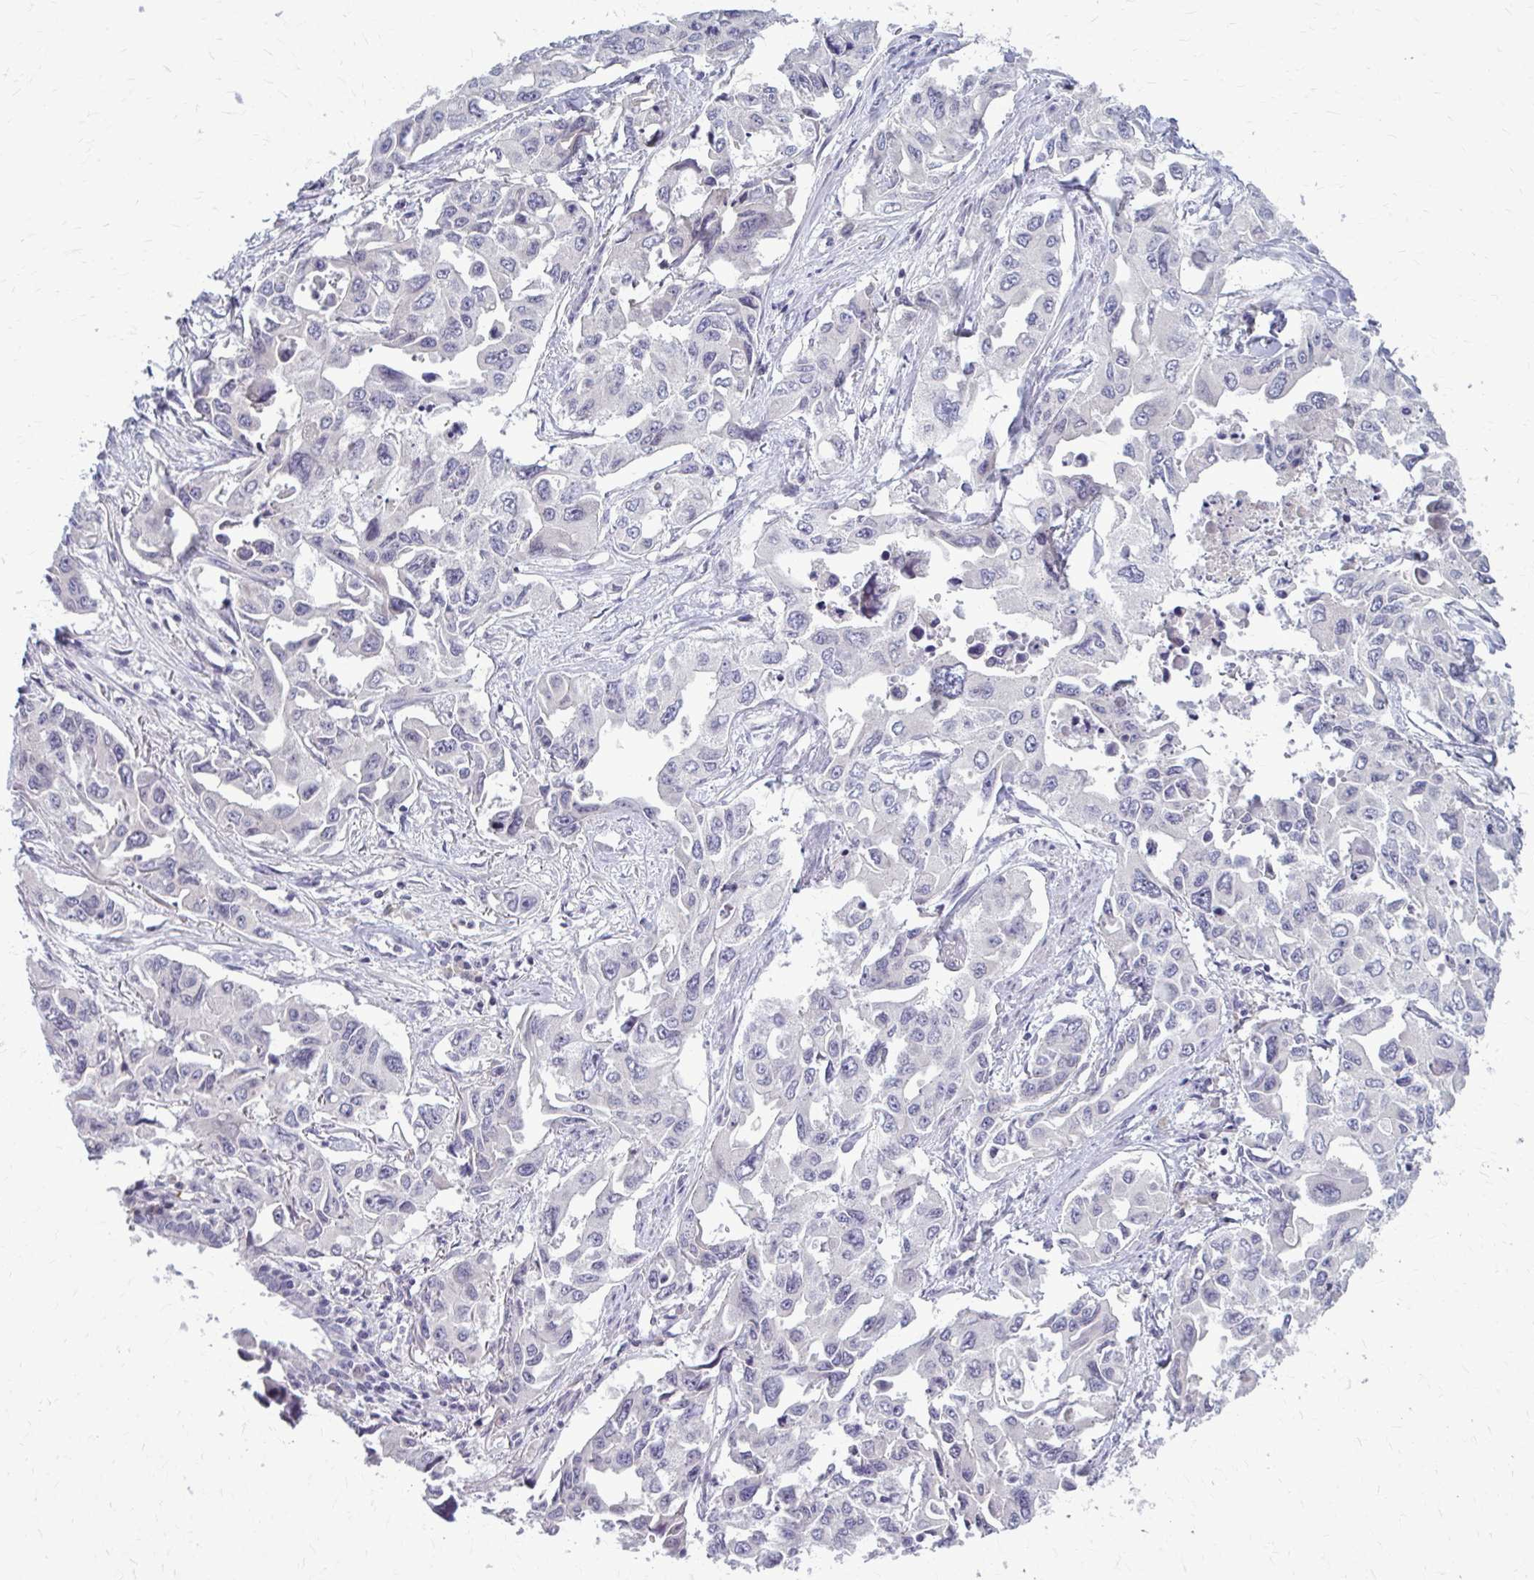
{"staining": {"intensity": "negative", "quantity": "none", "location": "none"}, "tissue": "lung cancer", "cell_type": "Tumor cells", "image_type": "cancer", "snomed": [{"axis": "morphology", "description": "Adenocarcinoma, NOS"}, {"axis": "topography", "description": "Lung"}], "caption": "Adenocarcinoma (lung) stained for a protein using immunohistochemistry shows no staining tumor cells.", "gene": "MCRIP2", "patient": {"sex": "male", "age": 64}}